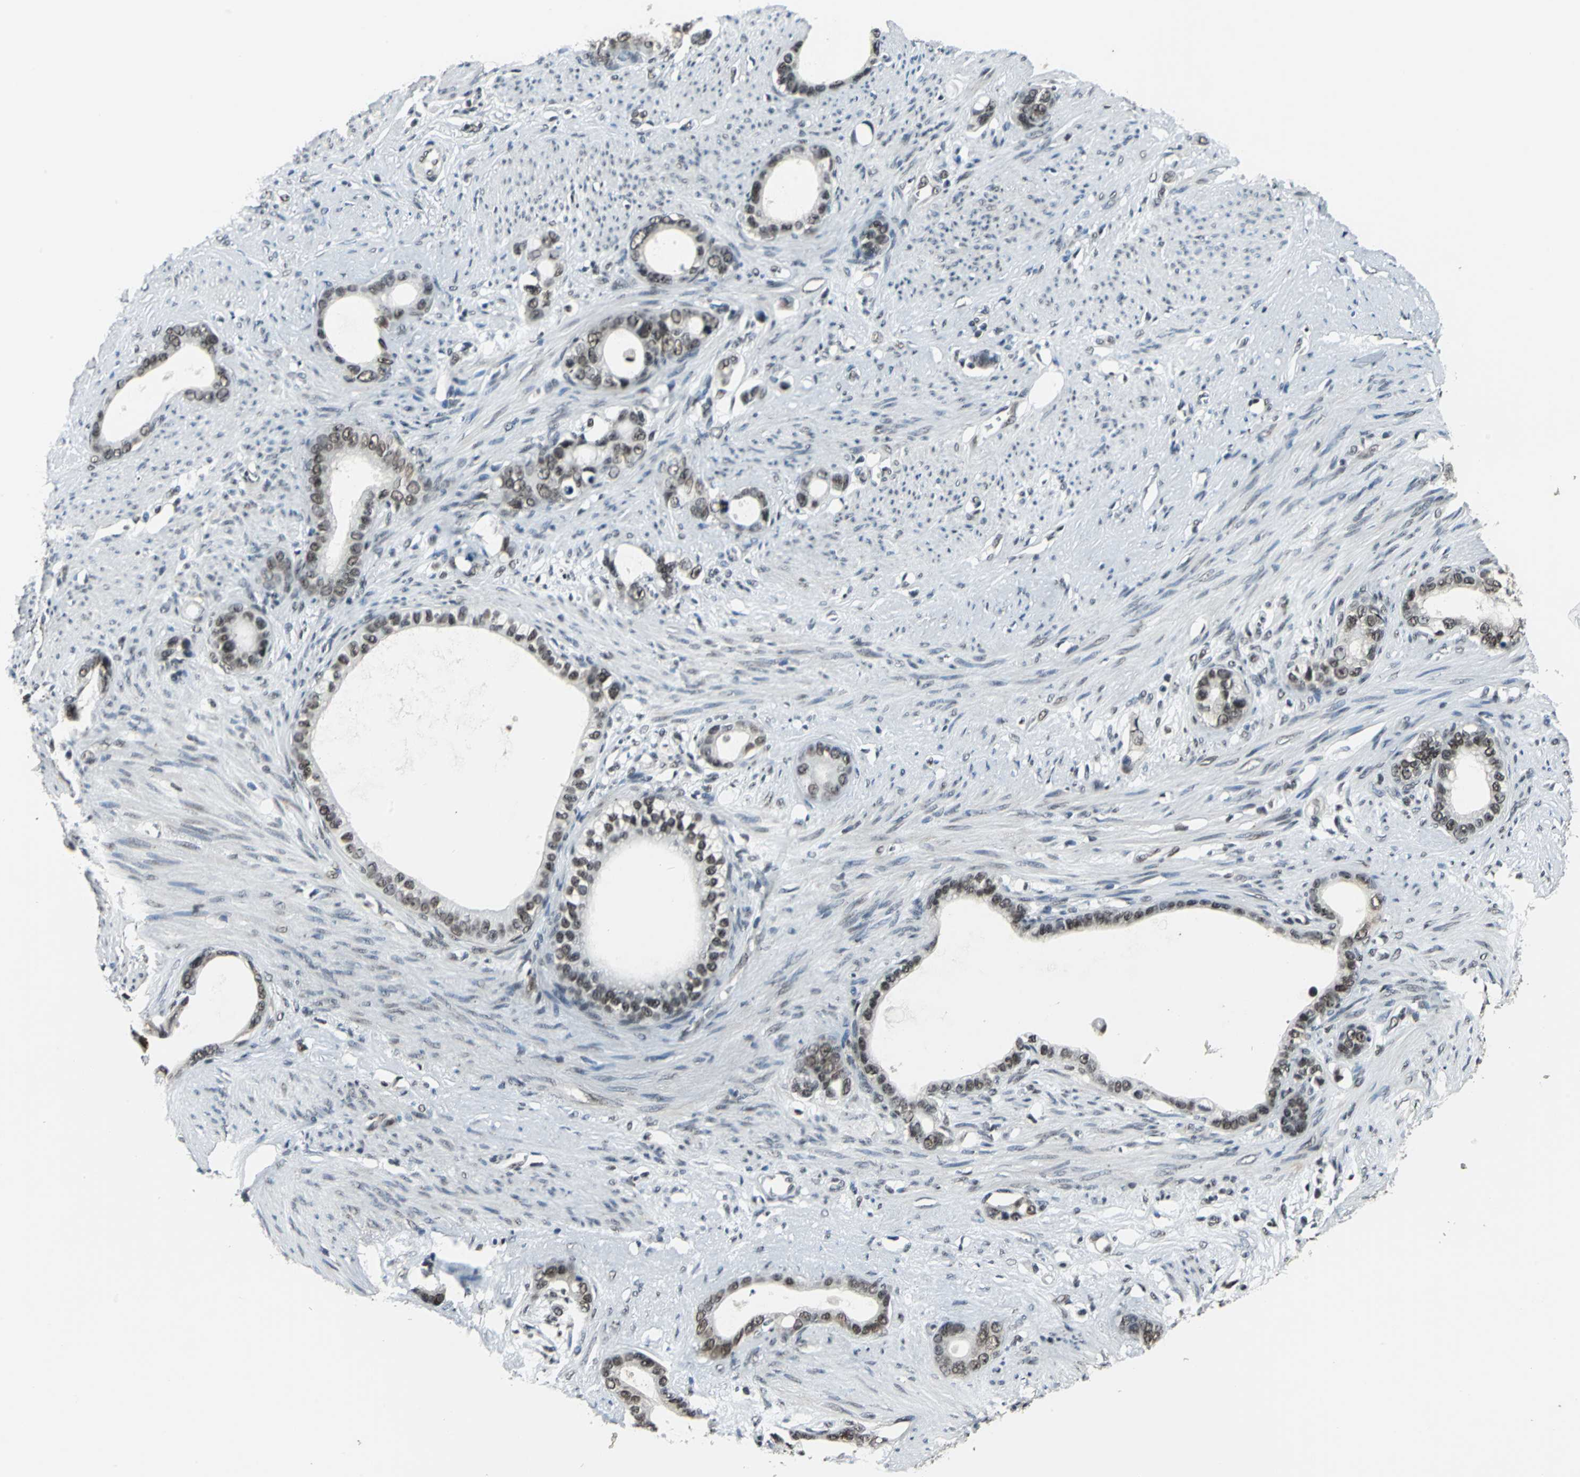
{"staining": {"intensity": "moderate", "quantity": ">75%", "location": "nuclear"}, "tissue": "stomach cancer", "cell_type": "Tumor cells", "image_type": "cancer", "snomed": [{"axis": "morphology", "description": "Adenocarcinoma, NOS"}, {"axis": "topography", "description": "Stomach"}], "caption": "This is an image of IHC staining of stomach cancer (adenocarcinoma), which shows moderate staining in the nuclear of tumor cells.", "gene": "RBM14", "patient": {"sex": "female", "age": 75}}